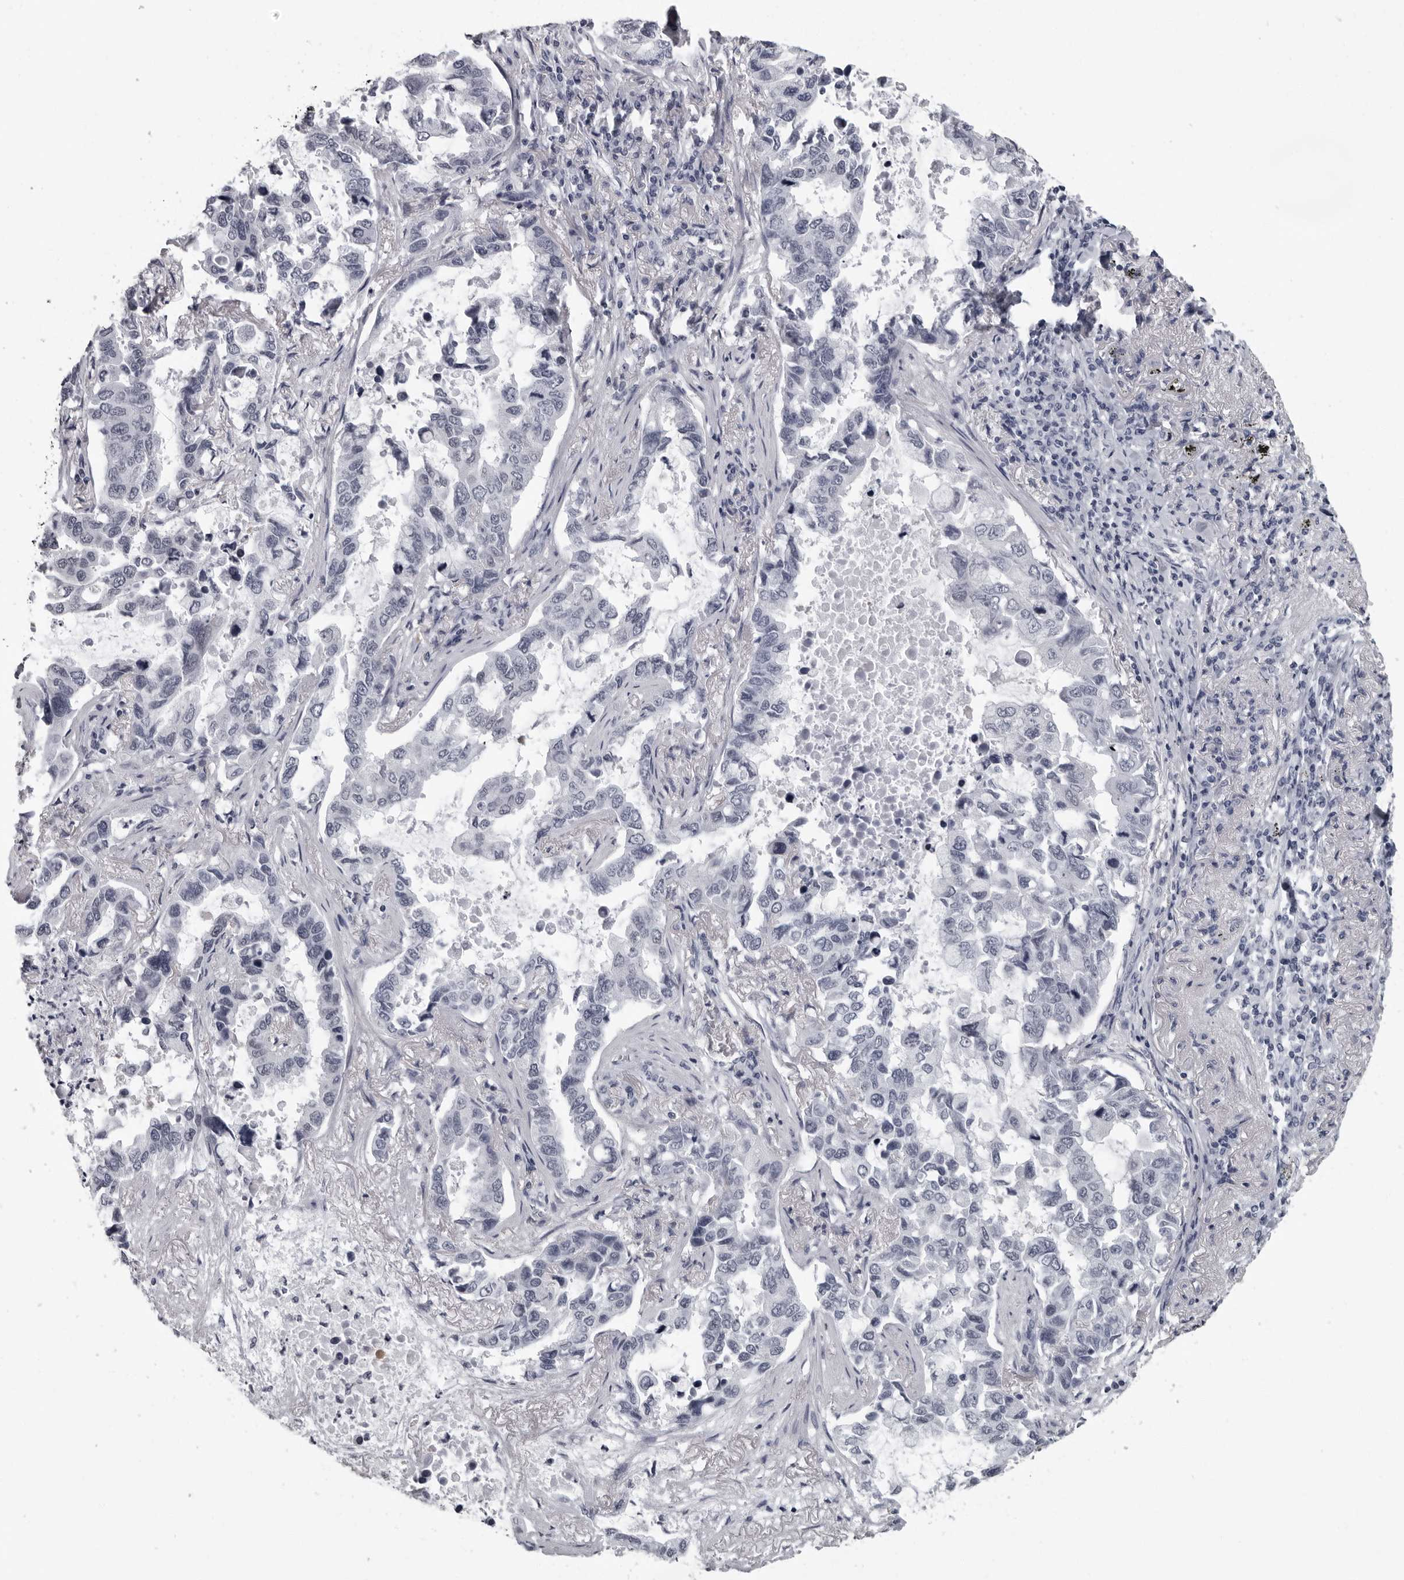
{"staining": {"intensity": "negative", "quantity": "none", "location": "none"}, "tissue": "lung cancer", "cell_type": "Tumor cells", "image_type": "cancer", "snomed": [{"axis": "morphology", "description": "Adenocarcinoma, NOS"}, {"axis": "topography", "description": "Lung"}], "caption": "There is no significant expression in tumor cells of adenocarcinoma (lung).", "gene": "LZIC", "patient": {"sex": "male", "age": 64}}